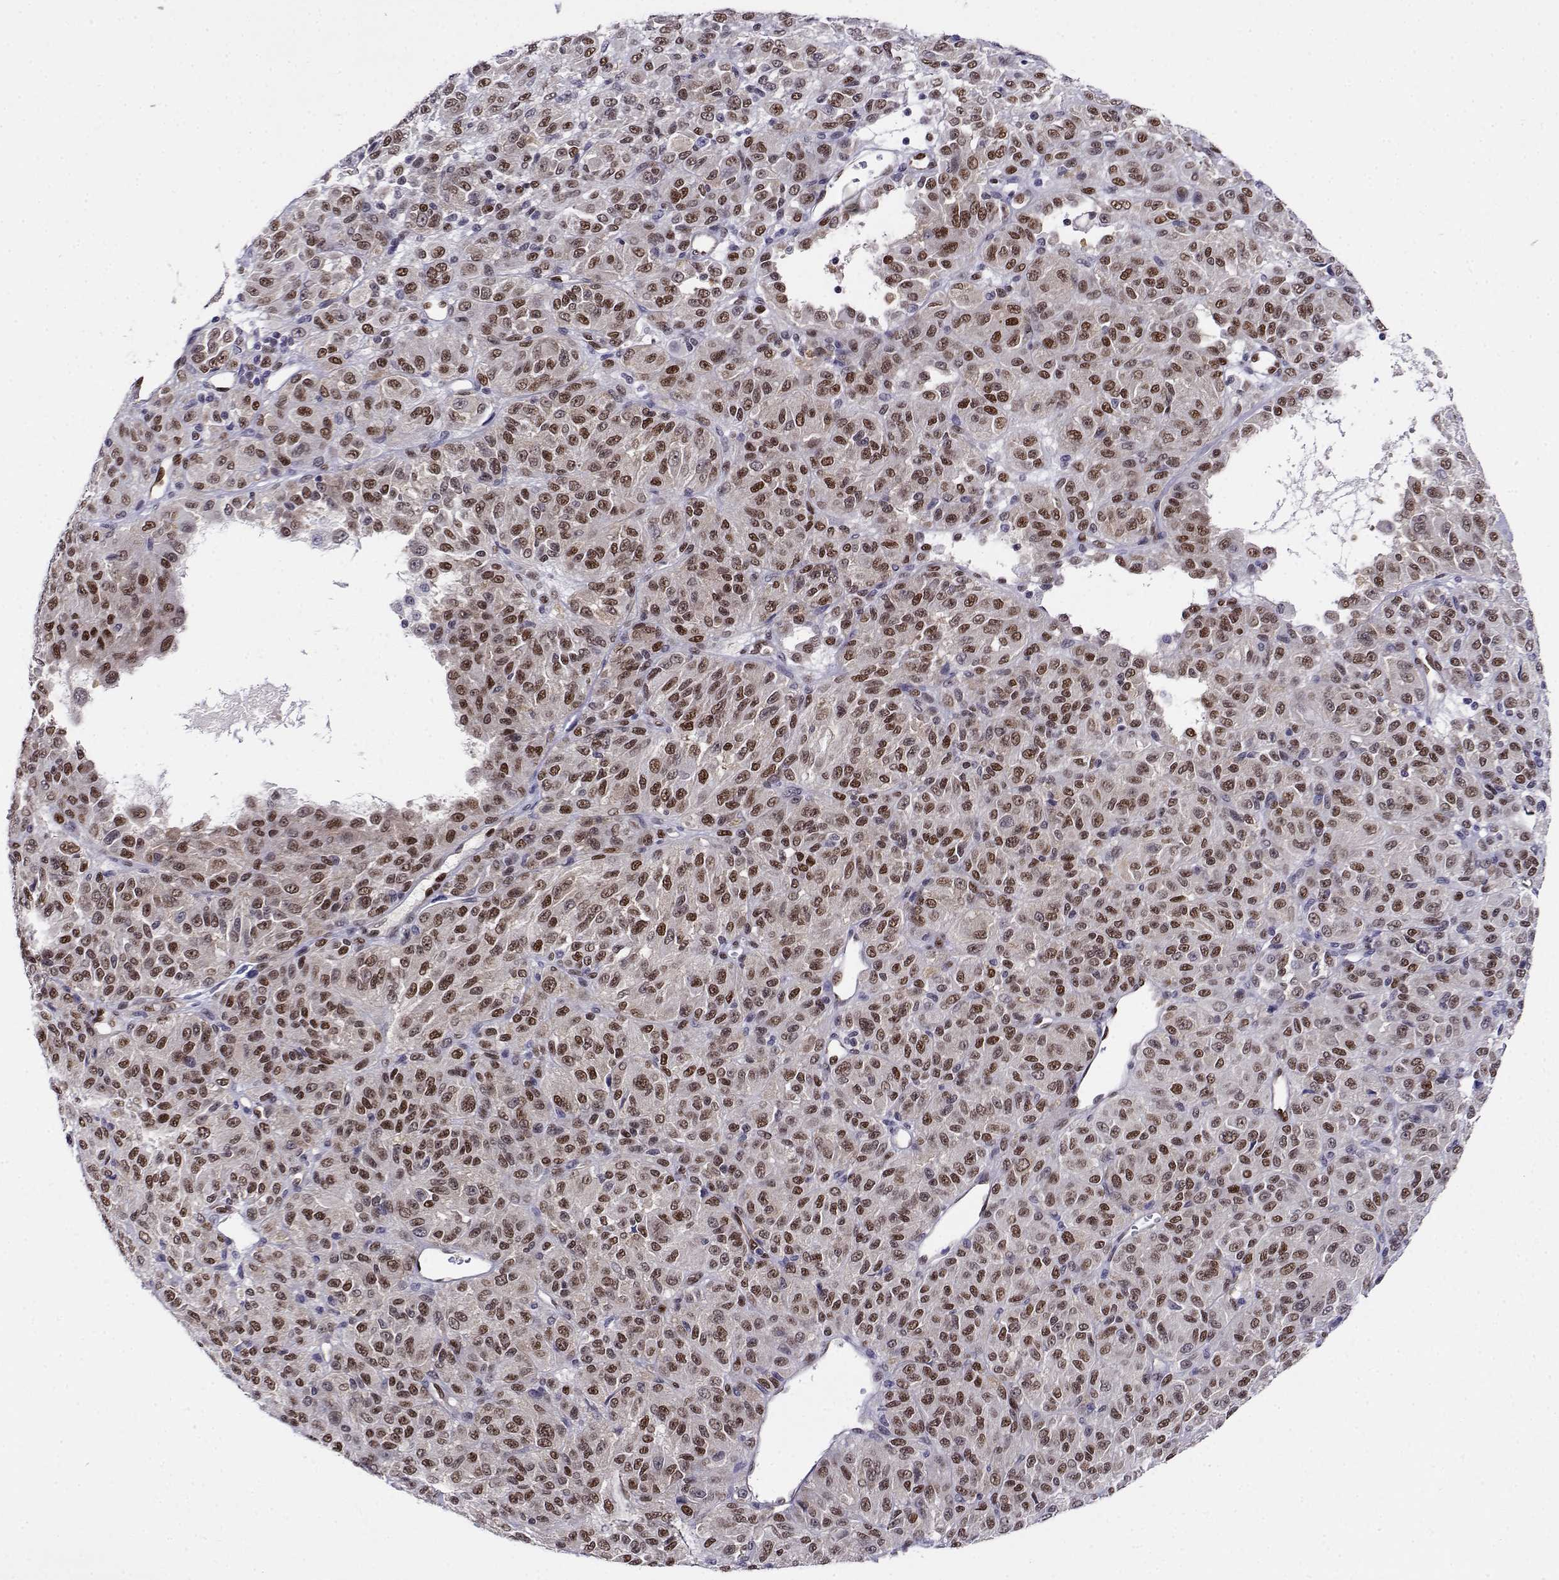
{"staining": {"intensity": "moderate", "quantity": ">75%", "location": "nuclear"}, "tissue": "melanoma", "cell_type": "Tumor cells", "image_type": "cancer", "snomed": [{"axis": "morphology", "description": "Malignant melanoma, Metastatic site"}, {"axis": "topography", "description": "Brain"}], "caption": "DAB (3,3'-diaminobenzidine) immunohistochemical staining of melanoma shows moderate nuclear protein positivity in about >75% of tumor cells. (Brightfield microscopy of DAB IHC at high magnification).", "gene": "ERF", "patient": {"sex": "female", "age": 56}}